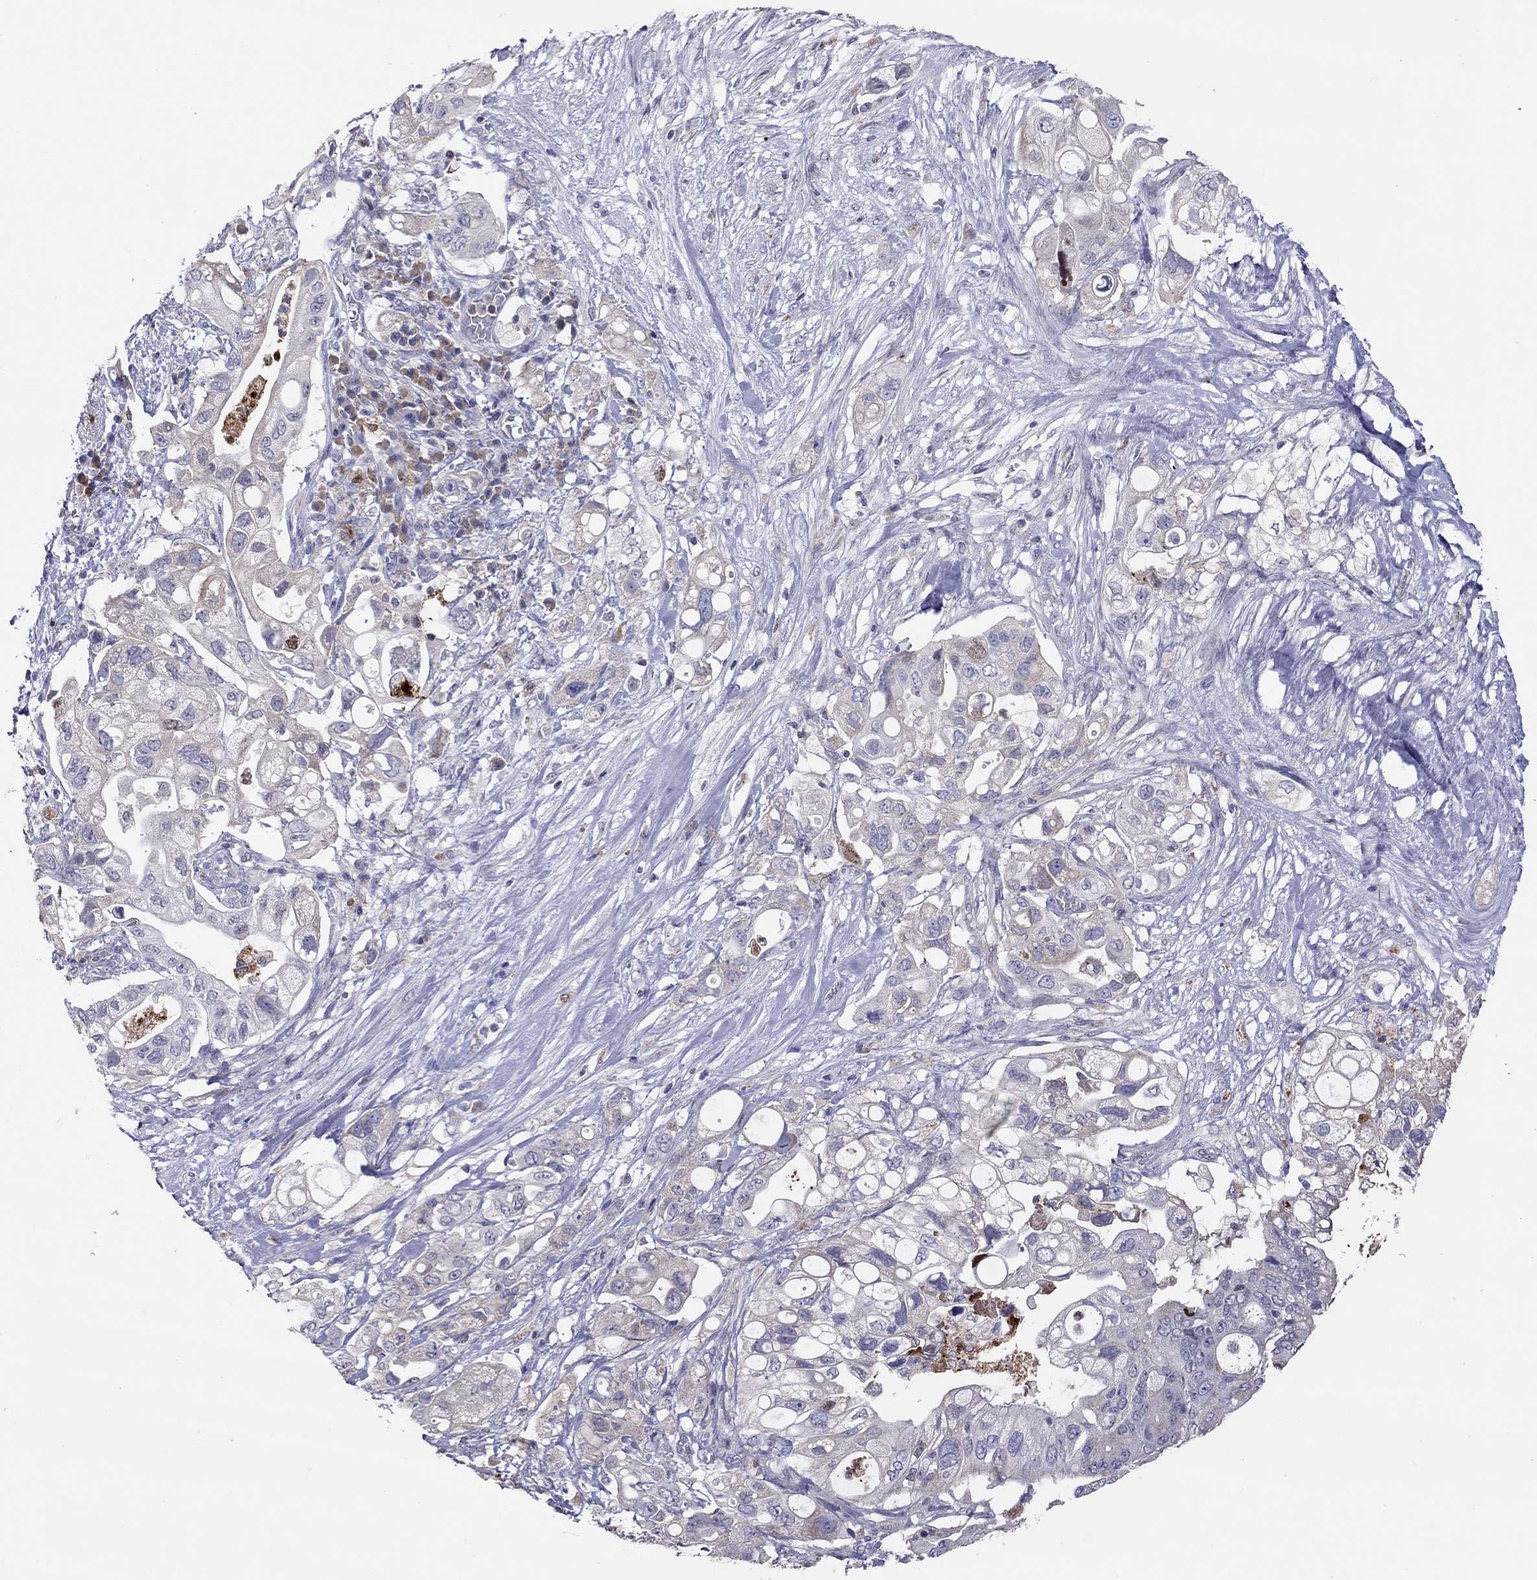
{"staining": {"intensity": "negative", "quantity": "none", "location": "none"}, "tissue": "pancreatic cancer", "cell_type": "Tumor cells", "image_type": "cancer", "snomed": [{"axis": "morphology", "description": "Adenocarcinoma, NOS"}, {"axis": "topography", "description": "Pancreas"}], "caption": "Human adenocarcinoma (pancreatic) stained for a protein using immunohistochemistry shows no staining in tumor cells.", "gene": "SERPINA3", "patient": {"sex": "female", "age": 72}}